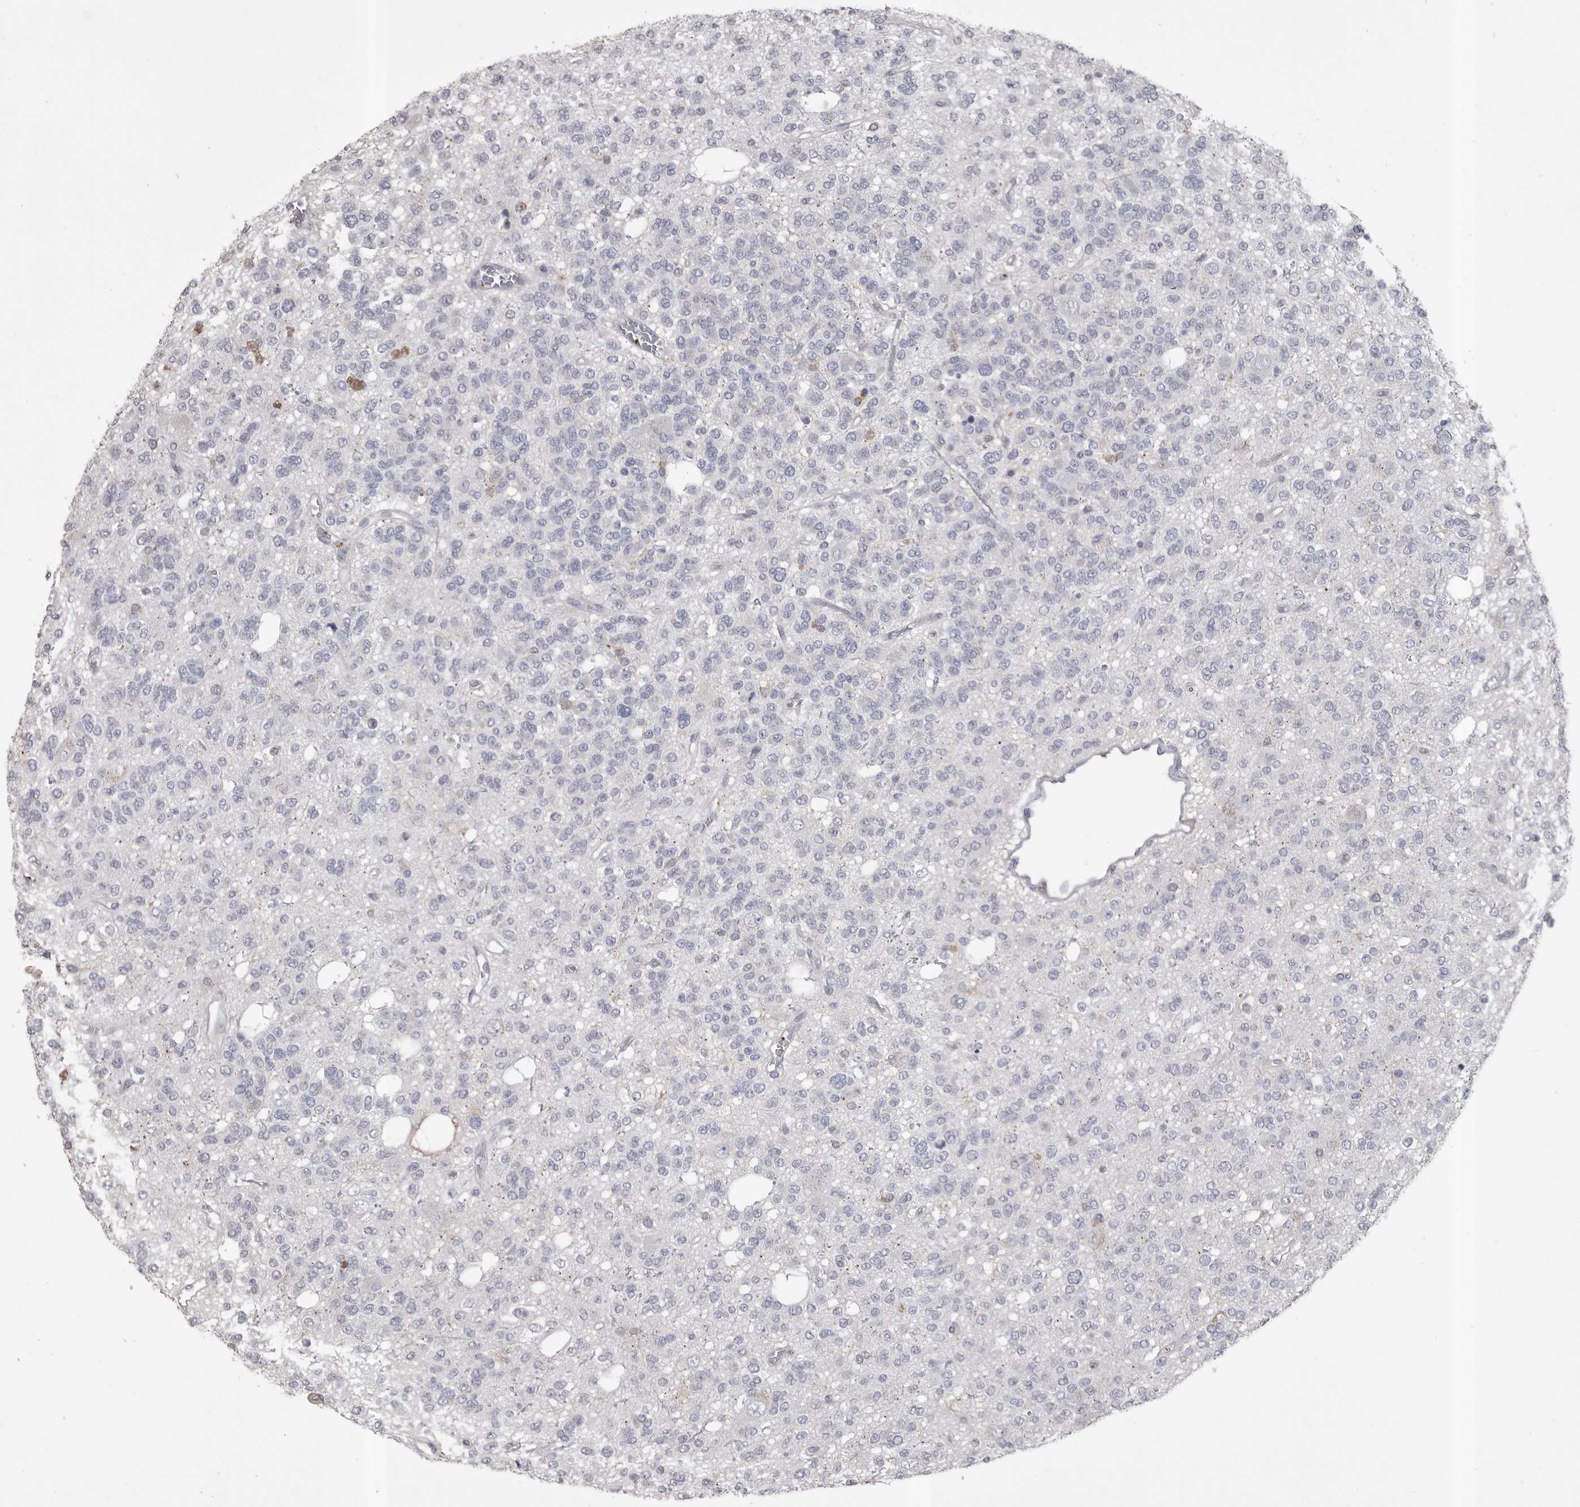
{"staining": {"intensity": "negative", "quantity": "none", "location": "none"}, "tissue": "glioma", "cell_type": "Tumor cells", "image_type": "cancer", "snomed": [{"axis": "morphology", "description": "Glioma, malignant, Low grade"}, {"axis": "topography", "description": "Brain"}], "caption": "Immunohistochemical staining of malignant glioma (low-grade) reveals no significant expression in tumor cells.", "gene": "CMTM6", "patient": {"sex": "male", "age": 38}}